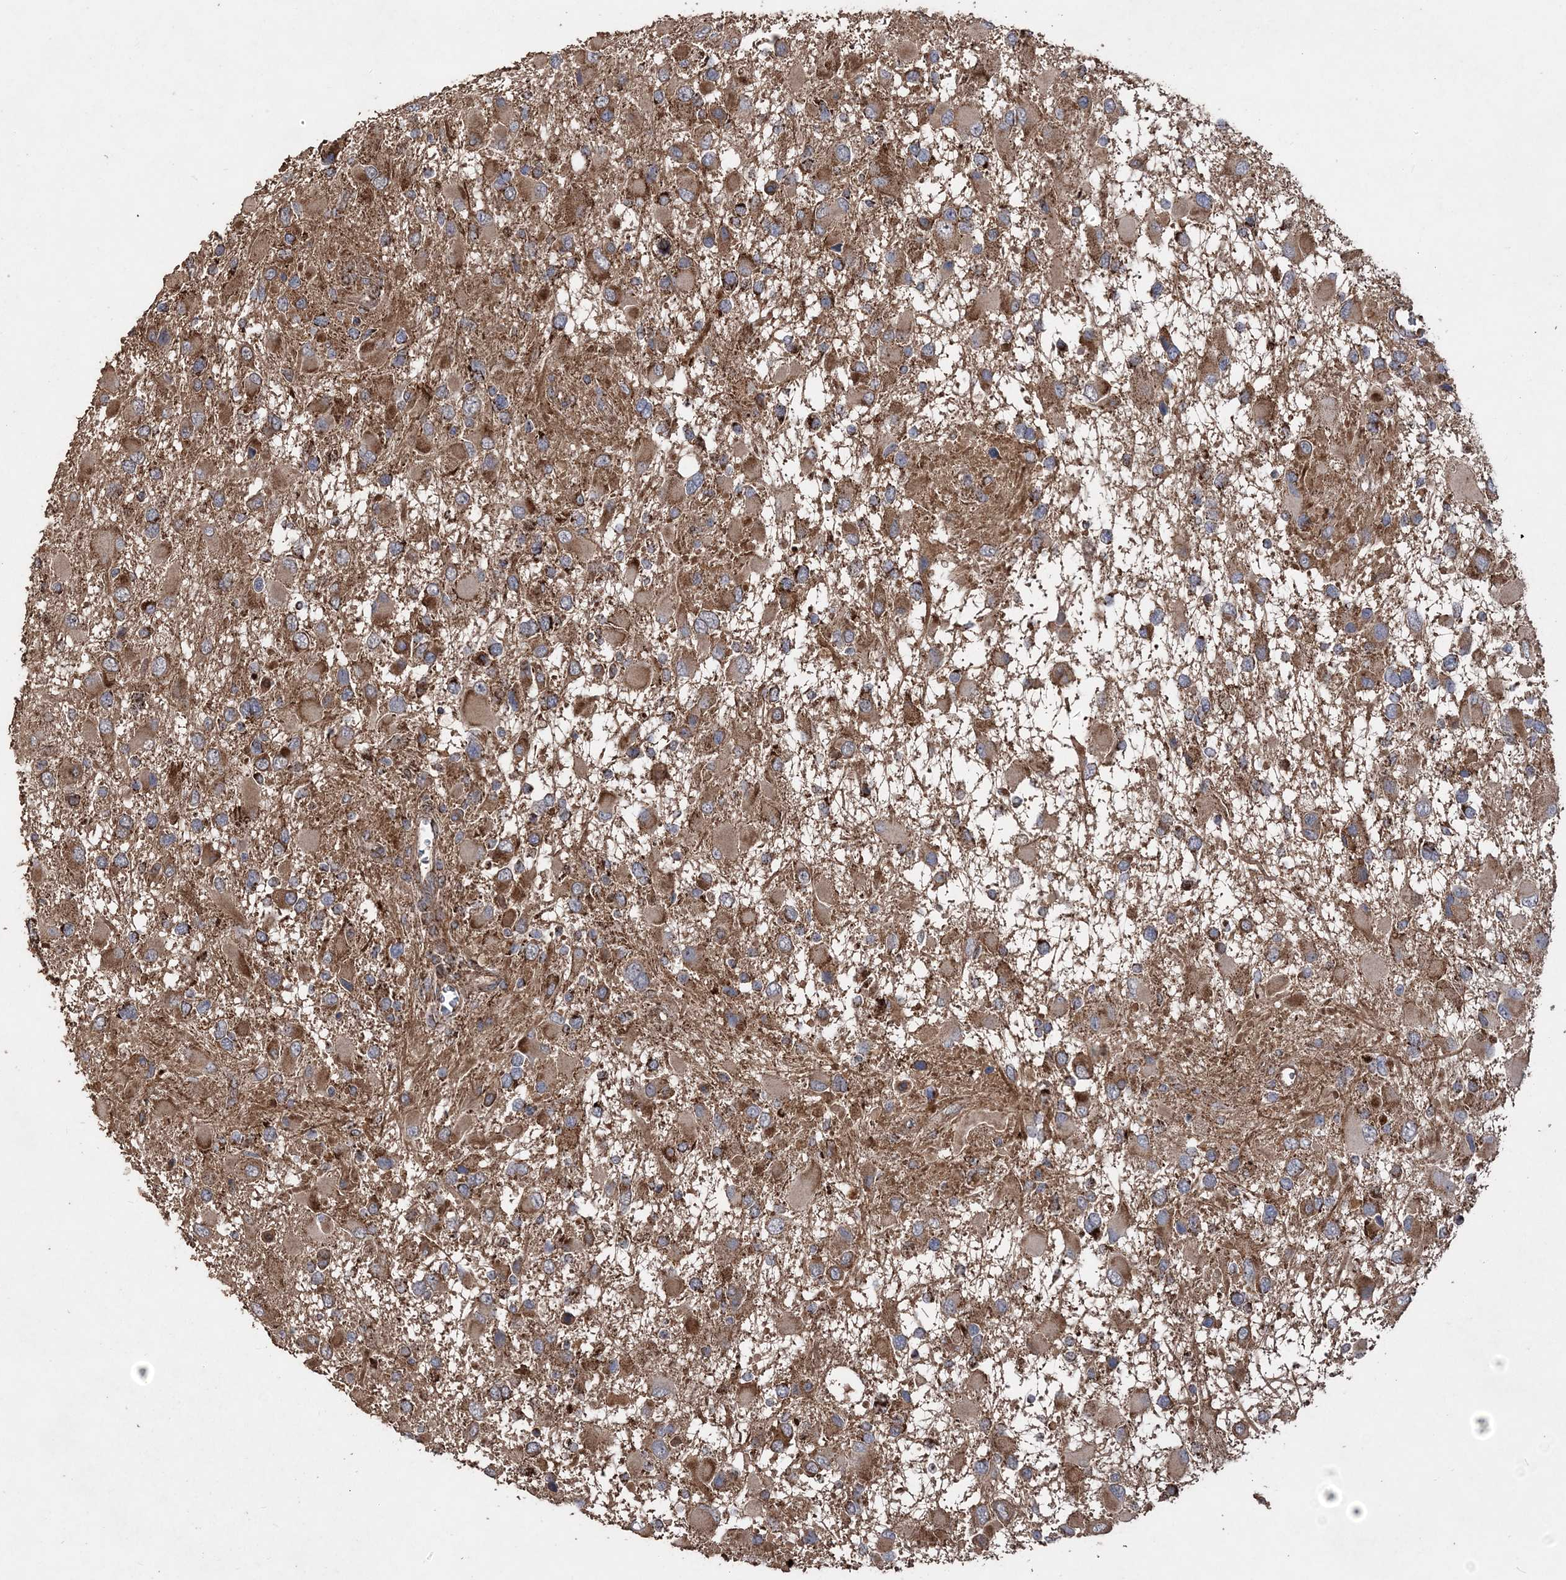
{"staining": {"intensity": "moderate", "quantity": ">75%", "location": "cytoplasmic/membranous"}, "tissue": "glioma", "cell_type": "Tumor cells", "image_type": "cancer", "snomed": [{"axis": "morphology", "description": "Glioma, malignant, High grade"}, {"axis": "topography", "description": "Brain"}], "caption": "Approximately >75% of tumor cells in glioma display moderate cytoplasmic/membranous protein staining as visualized by brown immunohistochemical staining.", "gene": "POC5", "patient": {"sex": "male", "age": 53}}